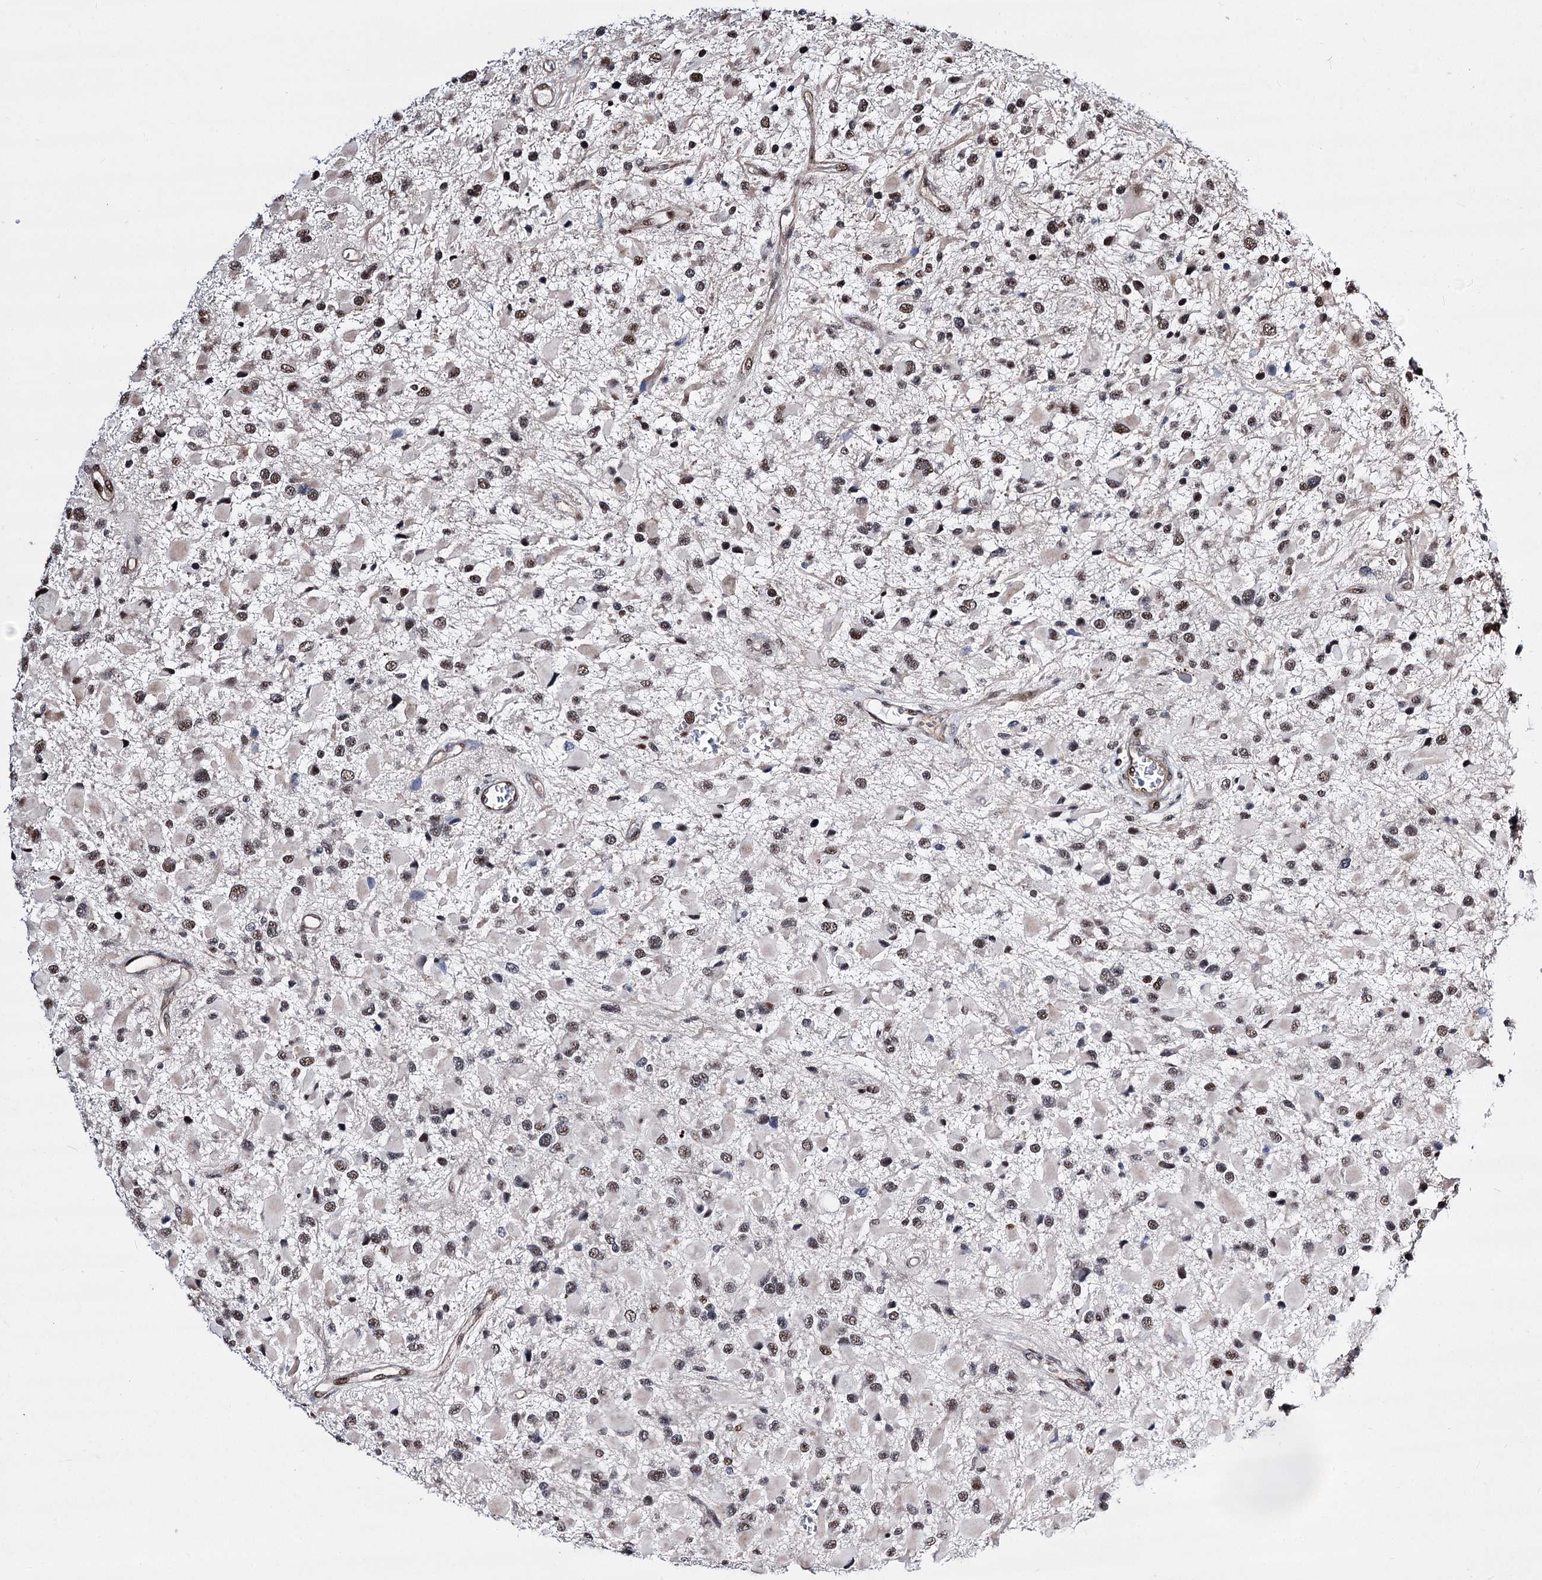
{"staining": {"intensity": "moderate", "quantity": "25%-75%", "location": "nuclear"}, "tissue": "glioma", "cell_type": "Tumor cells", "image_type": "cancer", "snomed": [{"axis": "morphology", "description": "Glioma, malignant, High grade"}, {"axis": "topography", "description": "Brain"}], "caption": "Immunohistochemistry photomicrograph of malignant glioma (high-grade) stained for a protein (brown), which demonstrates medium levels of moderate nuclear staining in approximately 25%-75% of tumor cells.", "gene": "CHMP7", "patient": {"sex": "male", "age": 53}}